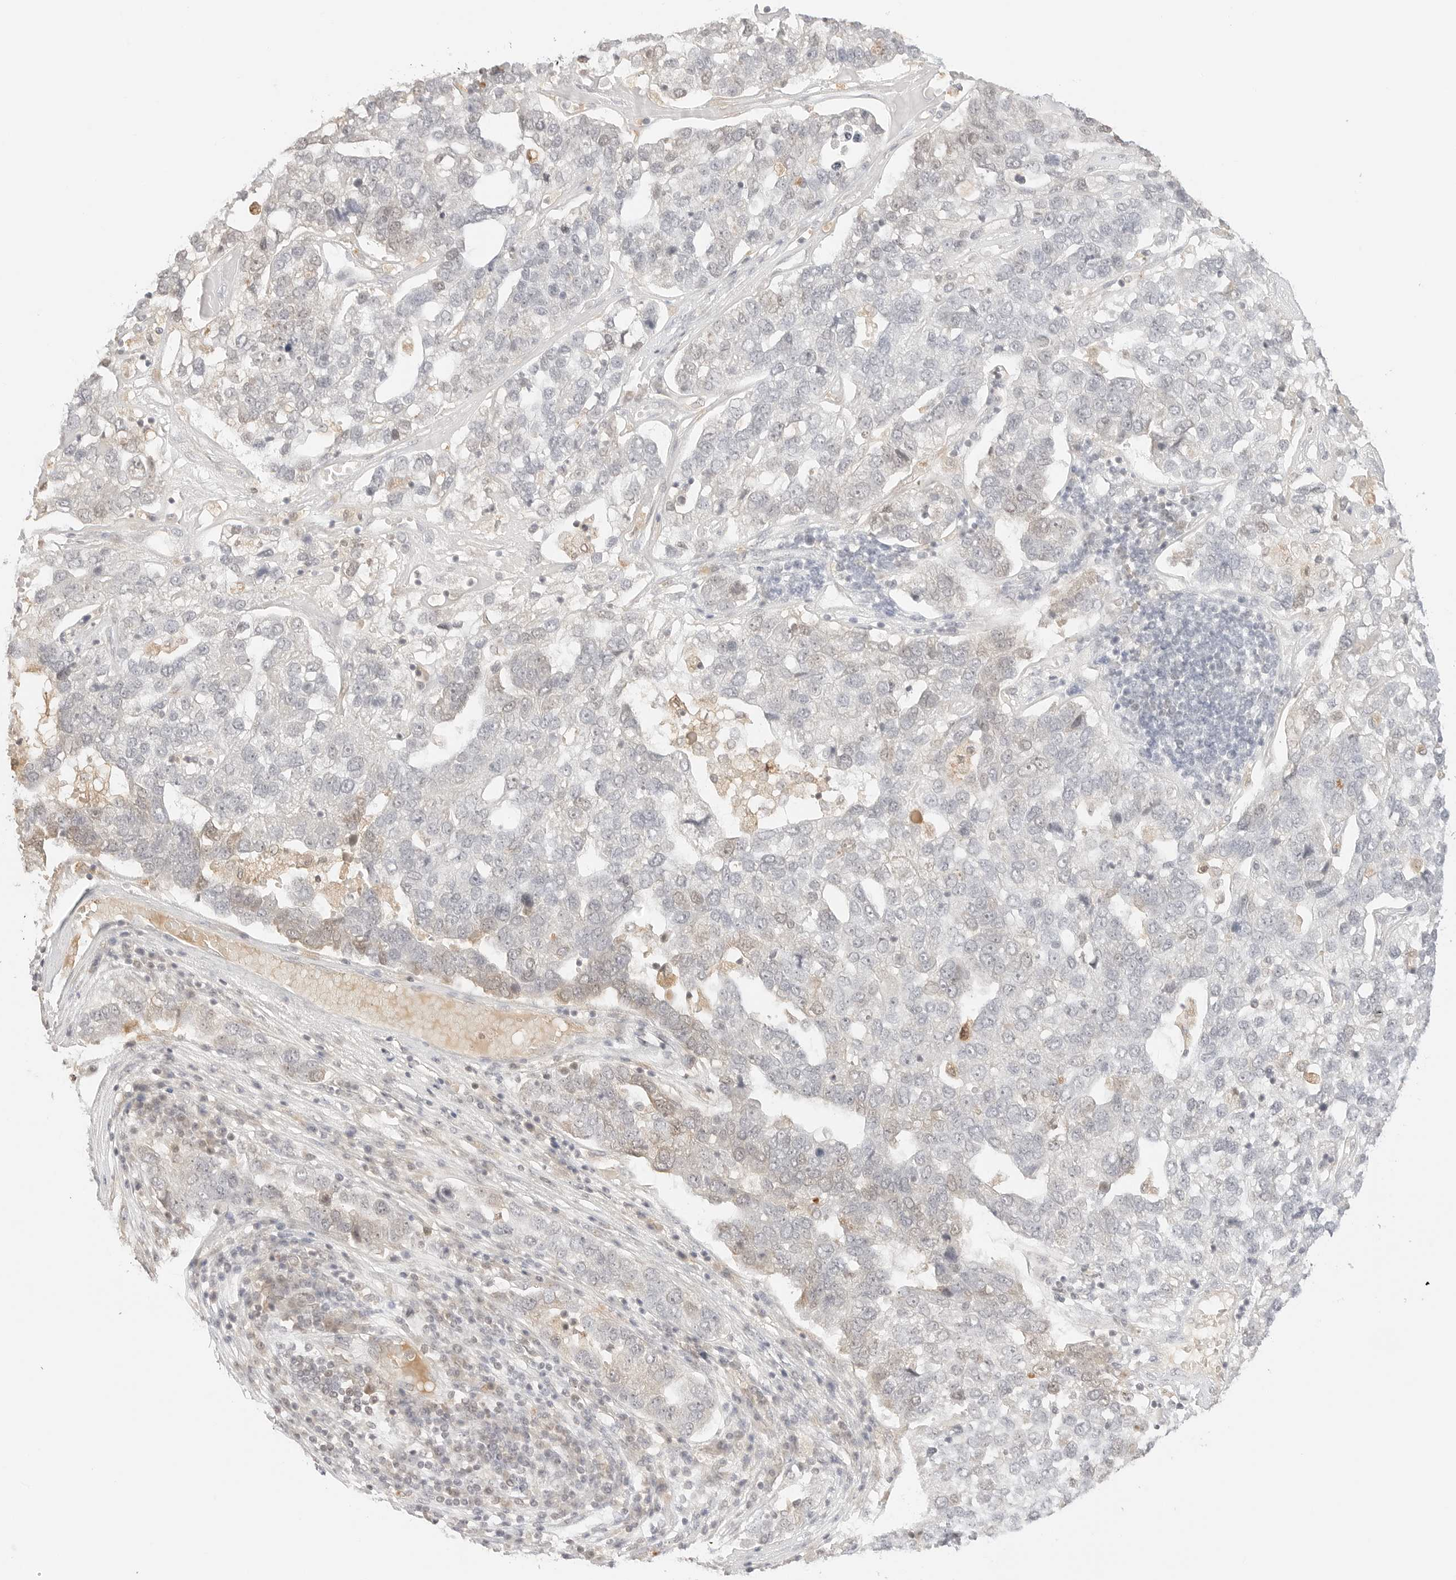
{"staining": {"intensity": "negative", "quantity": "none", "location": "none"}, "tissue": "pancreatic cancer", "cell_type": "Tumor cells", "image_type": "cancer", "snomed": [{"axis": "morphology", "description": "Adenocarcinoma, NOS"}, {"axis": "topography", "description": "Pancreas"}], "caption": "Pancreatic cancer stained for a protein using immunohistochemistry shows no expression tumor cells.", "gene": "RPS6KL1", "patient": {"sex": "female", "age": 61}}